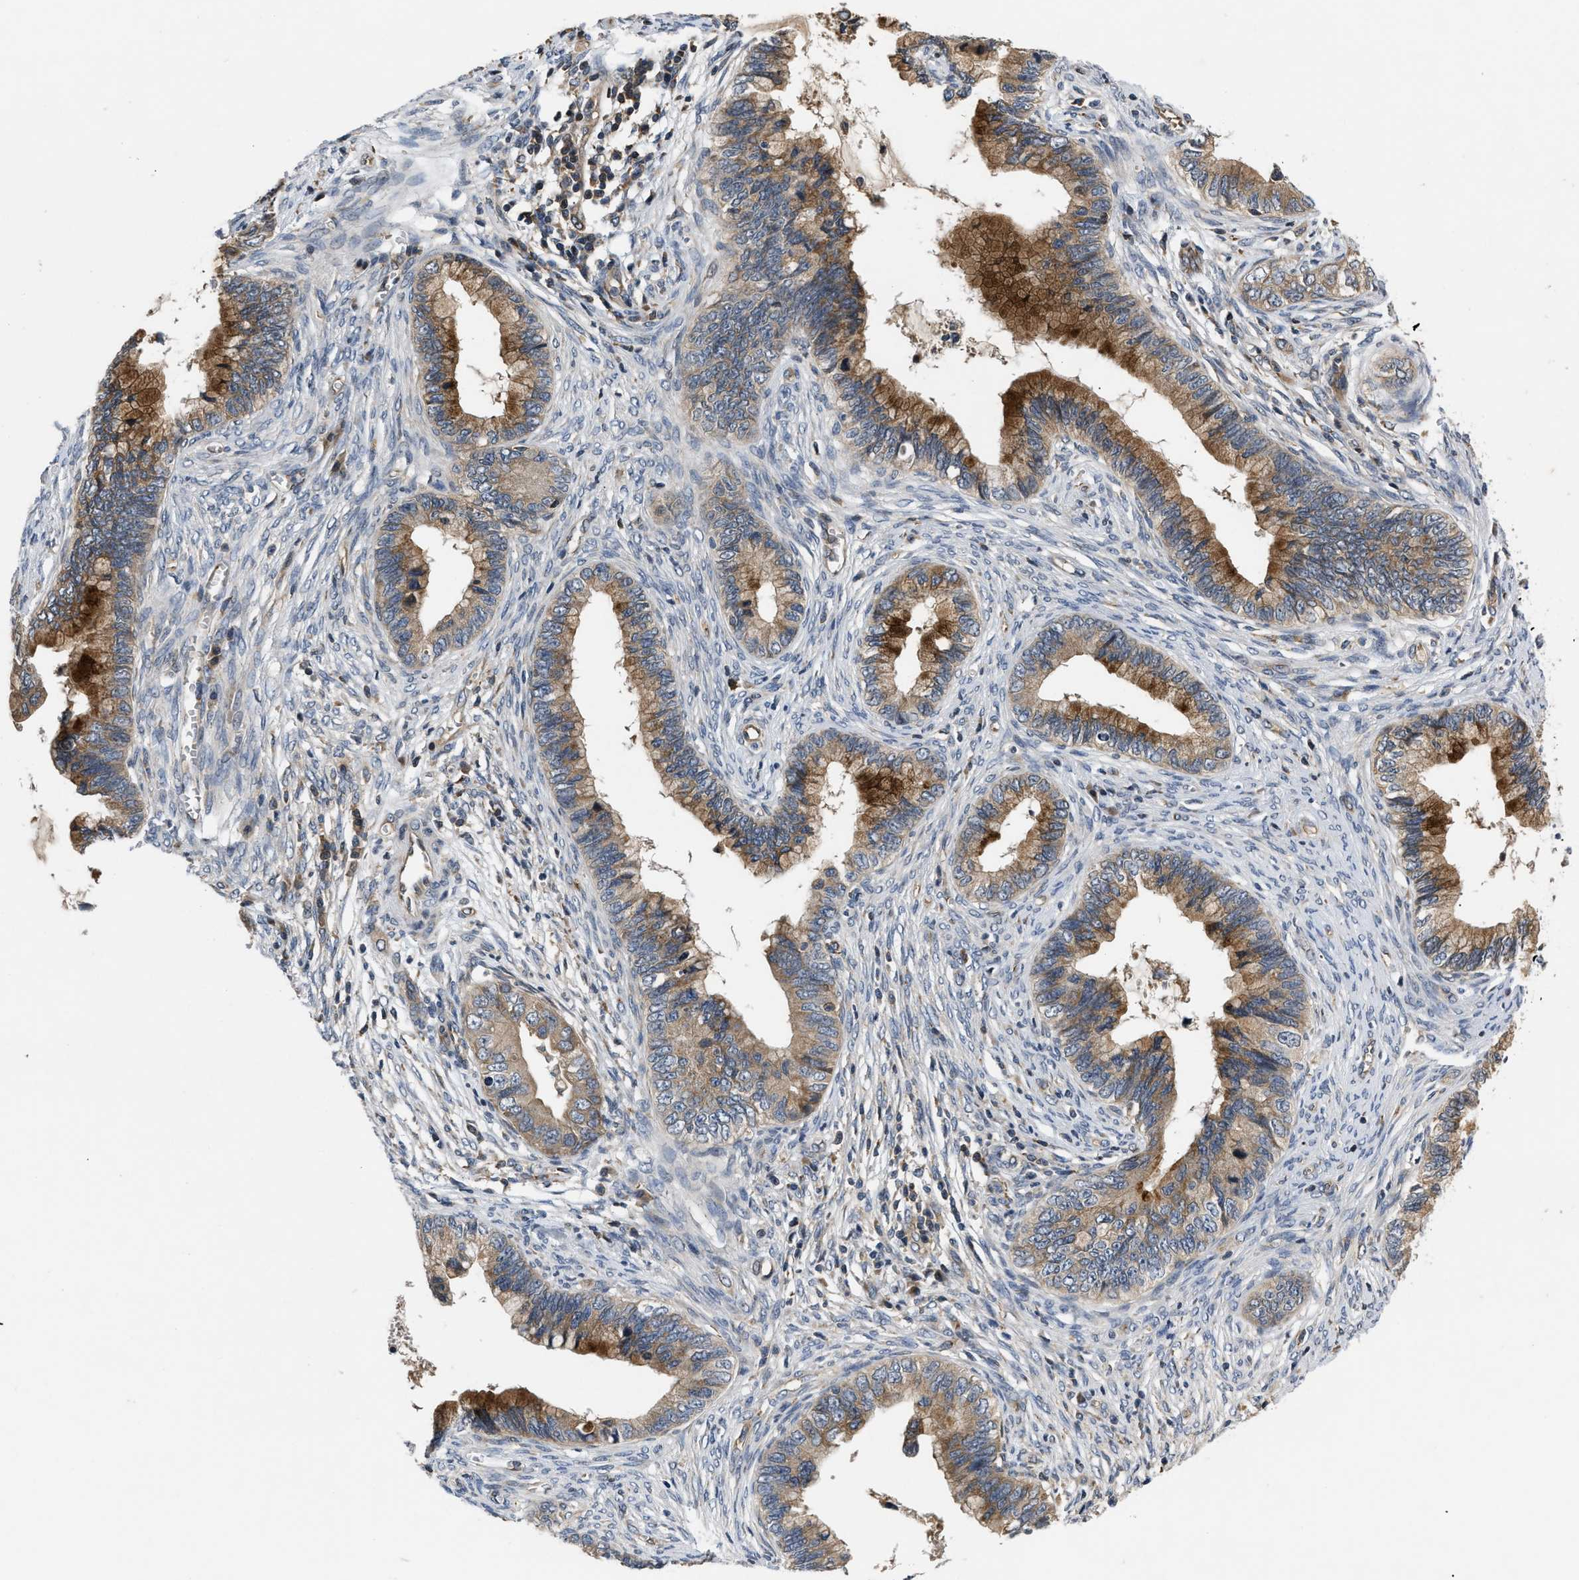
{"staining": {"intensity": "strong", "quantity": ">75%", "location": "cytoplasmic/membranous"}, "tissue": "cervical cancer", "cell_type": "Tumor cells", "image_type": "cancer", "snomed": [{"axis": "morphology", "description": "Adenocarcinoma, NOS"}, {"axis": "topography", "description": "Cervix"}], "caption": "Immunohistochemical staining of cervical adenocarcinoma displays high levels of strong cytoplasmic/membranous protein expression in about >75% of tumor cells.", "gene": "HMGCR", "patient": {"sex": "female", "age": 44}}